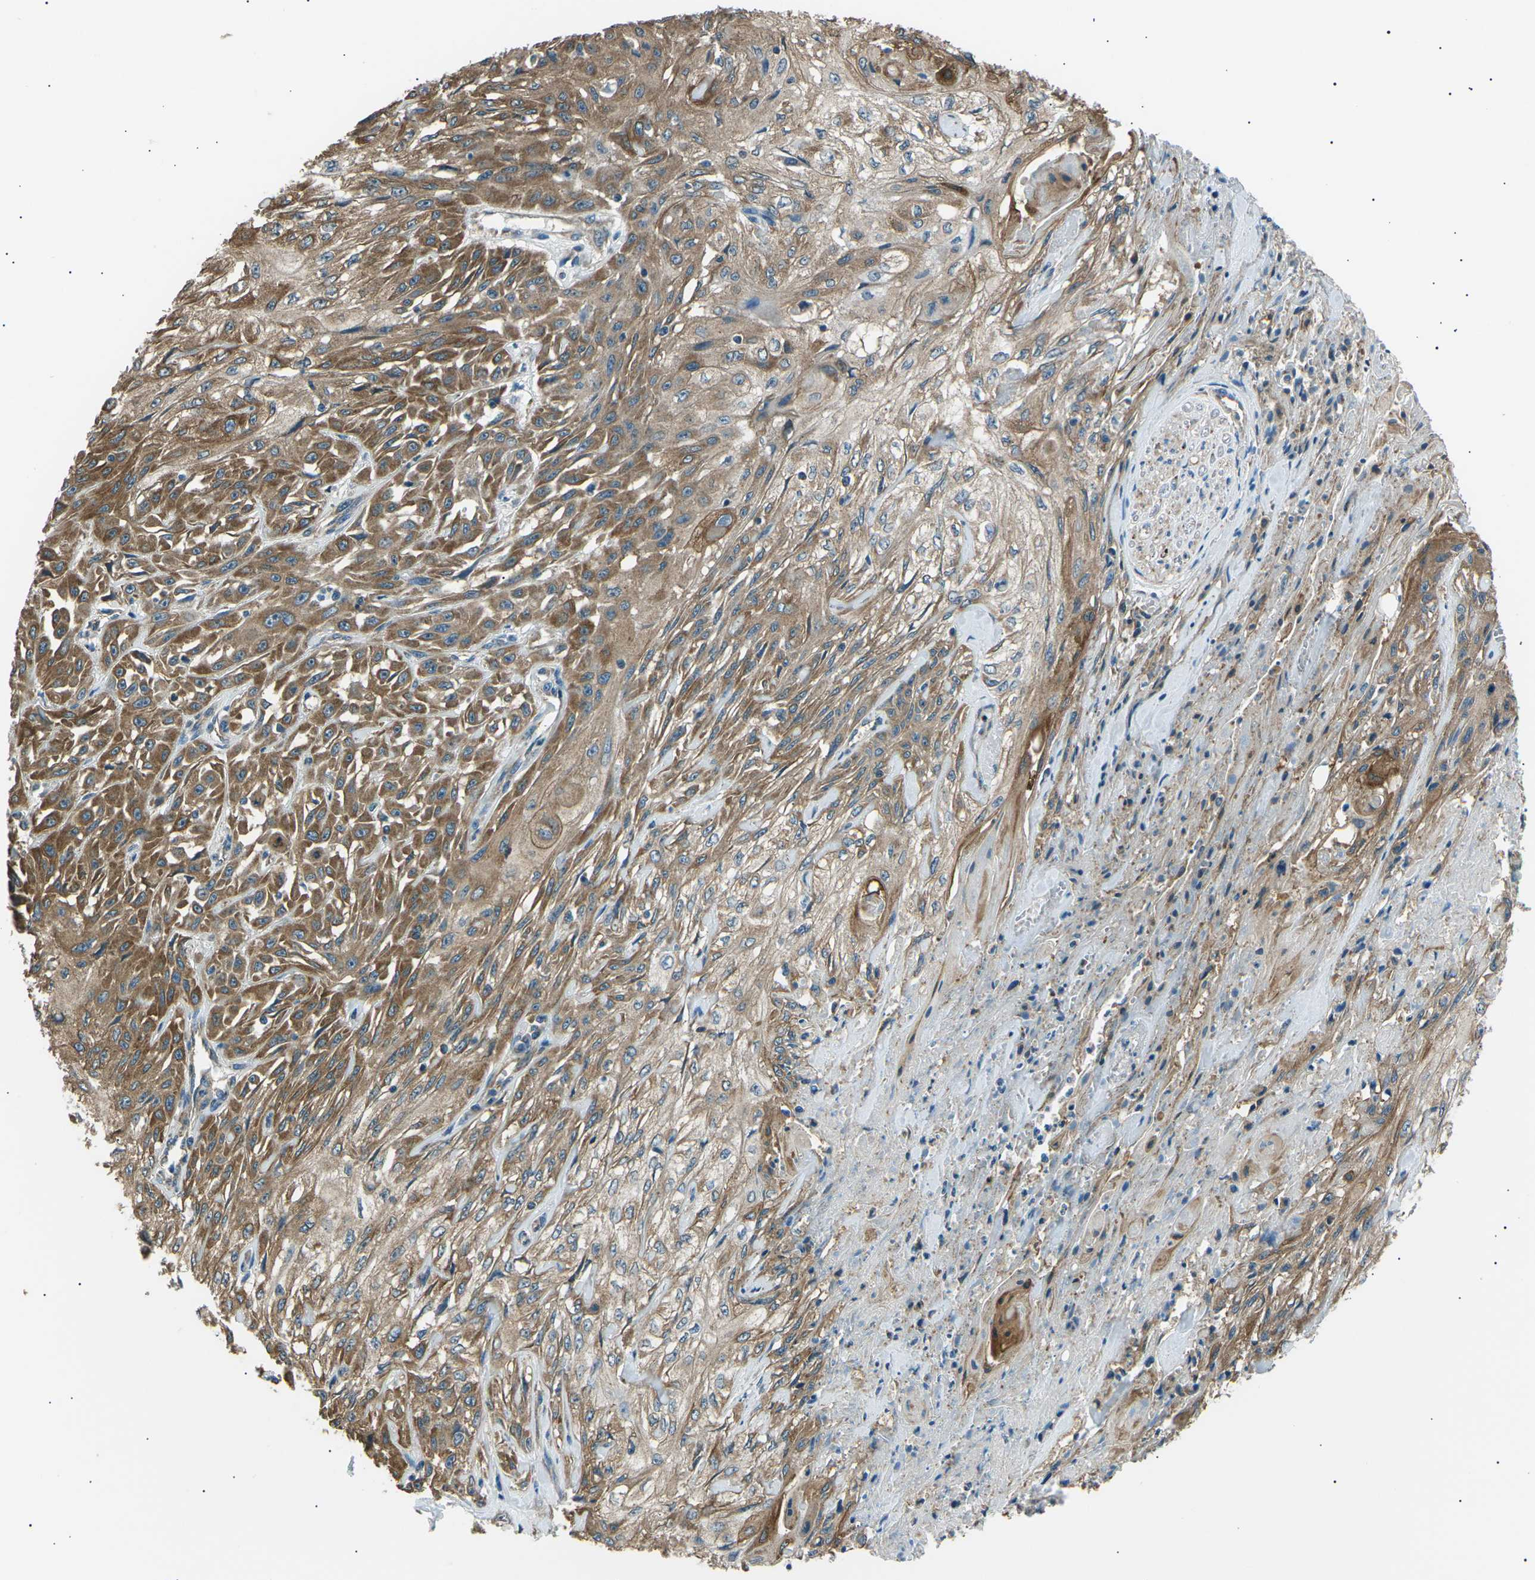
{"staining": {"intensity": "moderate", "quantity": ">75%", "location": "cytoplasmic/membranous"}, "tissue": "skin cancer", "cell_type": "Tumor cells", "image_type": "cancer", "snomed": [{"axis": "morphology", "description": "Squamous cell carcinoma, NOS"}, {"axis": "morphology", "description": "Squamous cell carcinoma, metastatic, NOS"}, {"axis": "topography", "description": "Skin"}, {"axis": "topography", "description": "Lymph node"}], "caption": "Protein staining reveals moderate cytoplasmic/membranous expression in about >75% of tumor cells in squamous cell carcinoma (skin).", "gene": "SLK", "patient": {"sex": "male", "age": 75}}